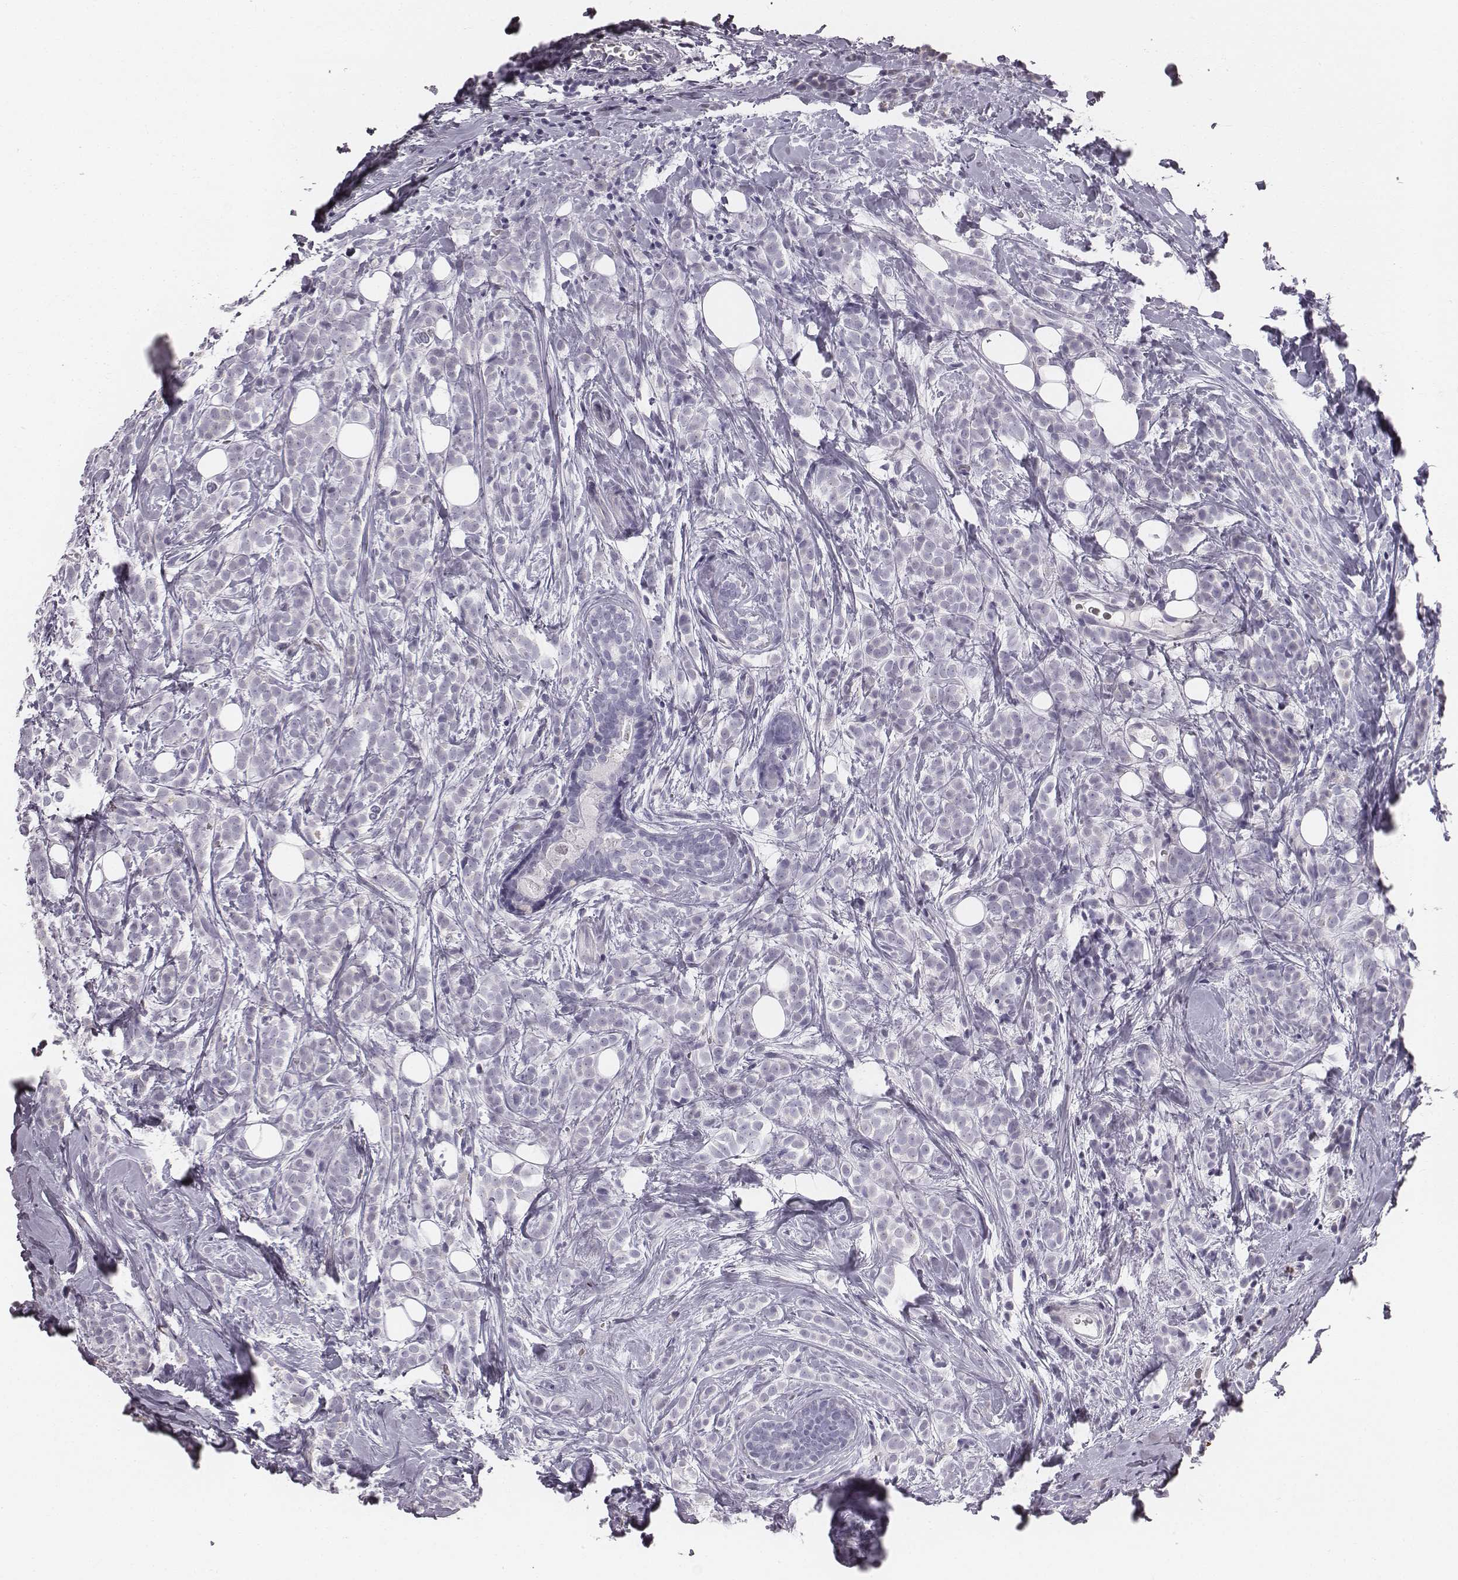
{"staining": {"intensity": "negative", "quantity": "none", "location": "none"}, "tissue": "breast cancer", "cell_type": "Tumor cells", "image_type": "cancer", "snomed": [{"axis": "morphology", "description": "Lobular carcinoma"}, {"axis": "topography", "description": "Breast"}], "caption": "Lobular carcinoma (breast) stained for a protein using immunohistochemistry reveals no staining tumor cells.", "gene": "HBZ", "patient": {"sex": "female", "age": 49}}